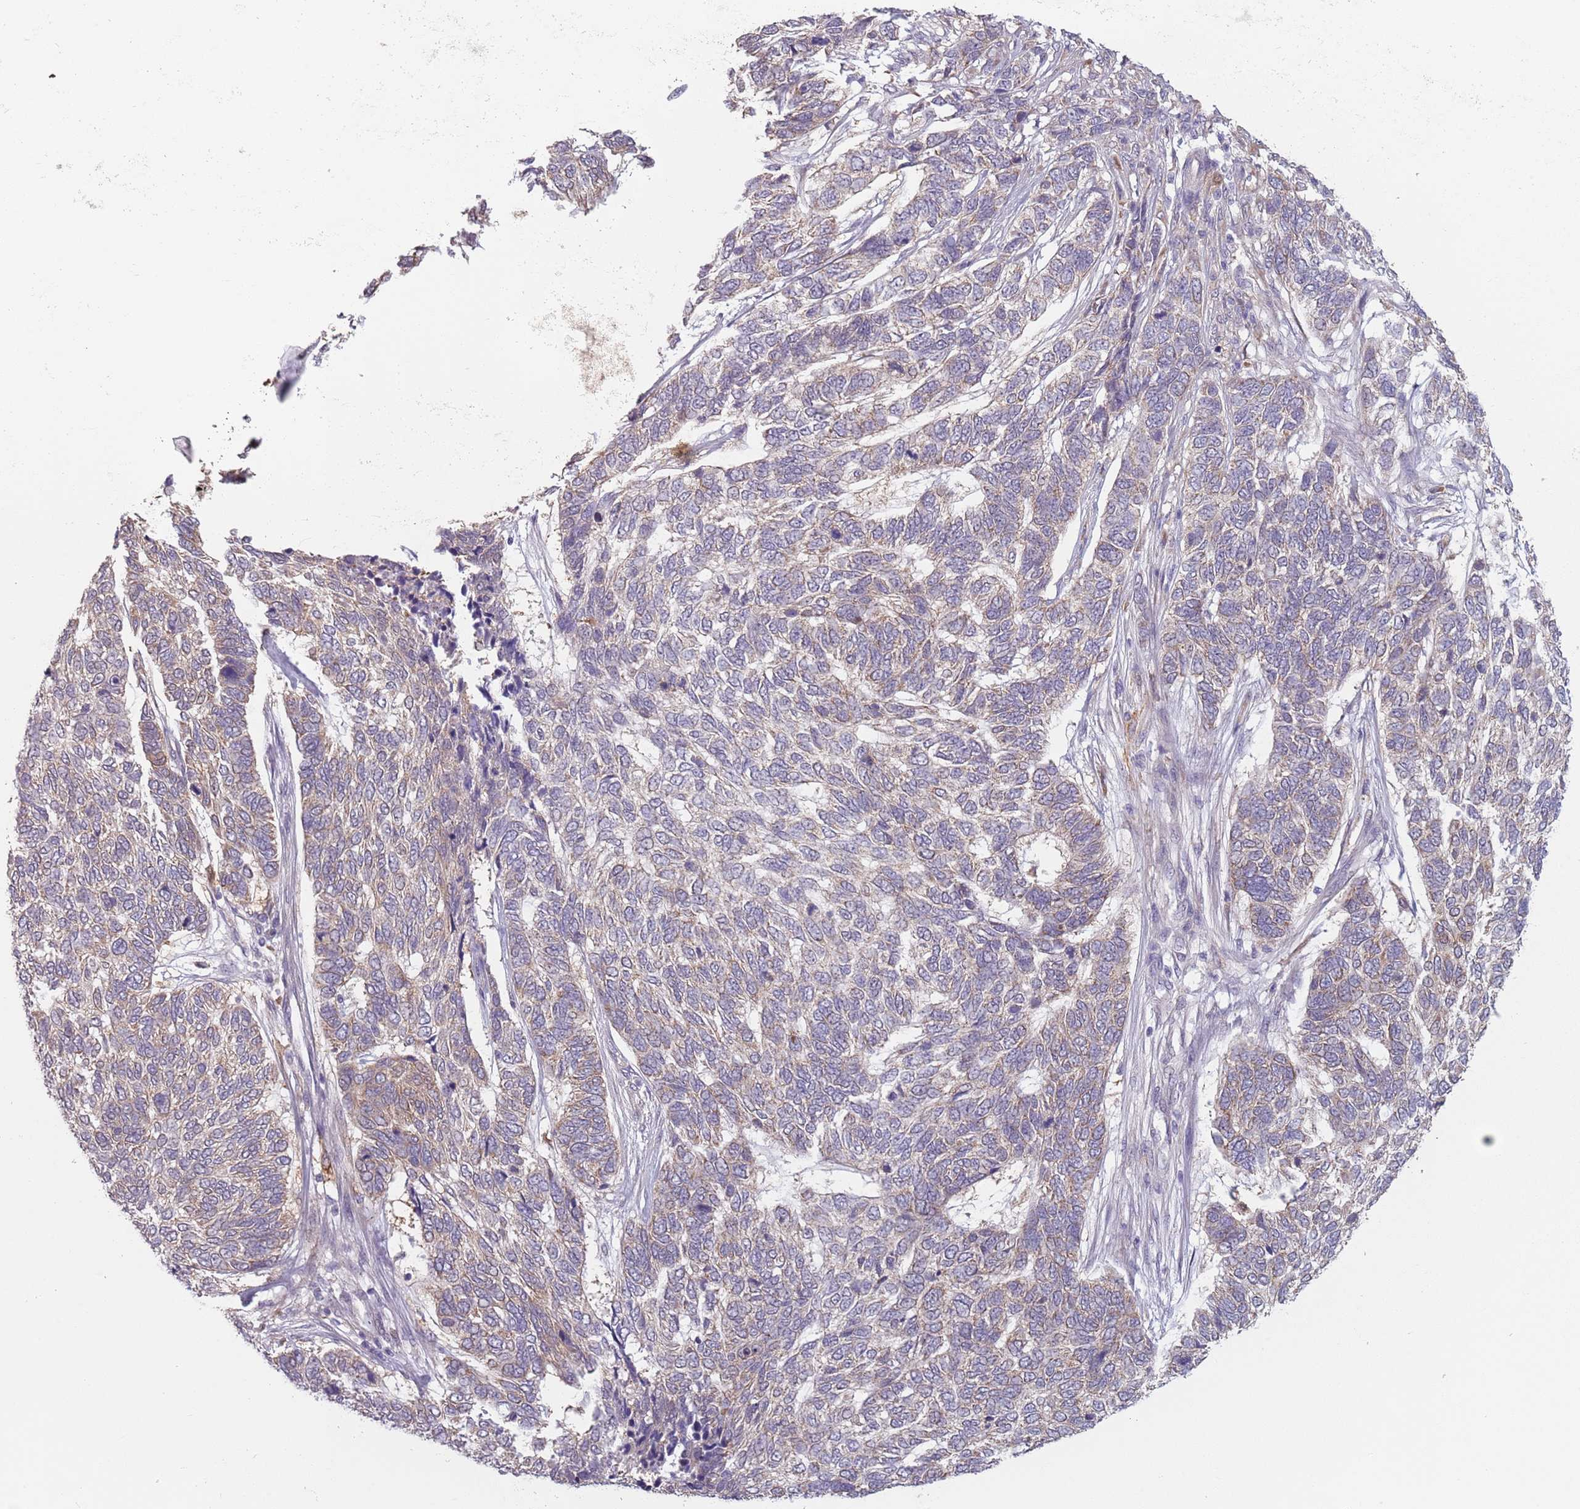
{"staining": {"intensity": "weak", "quantity": "25%-75%", "location": "cytoplasmic/membranous"}, "tissue": "skin cancer", "cell_type": "Tumor cells", "image_type": "cancer", "snomed": [{"axis": "morphology", "description": "Basal cell carcinoma"}, {"axis": "topography", "description": "Skin"}], "caption": "A histopathology image showing weak cytoplasmic/membranous expression in about 25%-75% of tumor cells in skin cancer (basal cell carcinoma), as visualized by brown immunohistochemical staining.", "gene": "COQ5", "patient": {"sex": "female", "age": 65}}